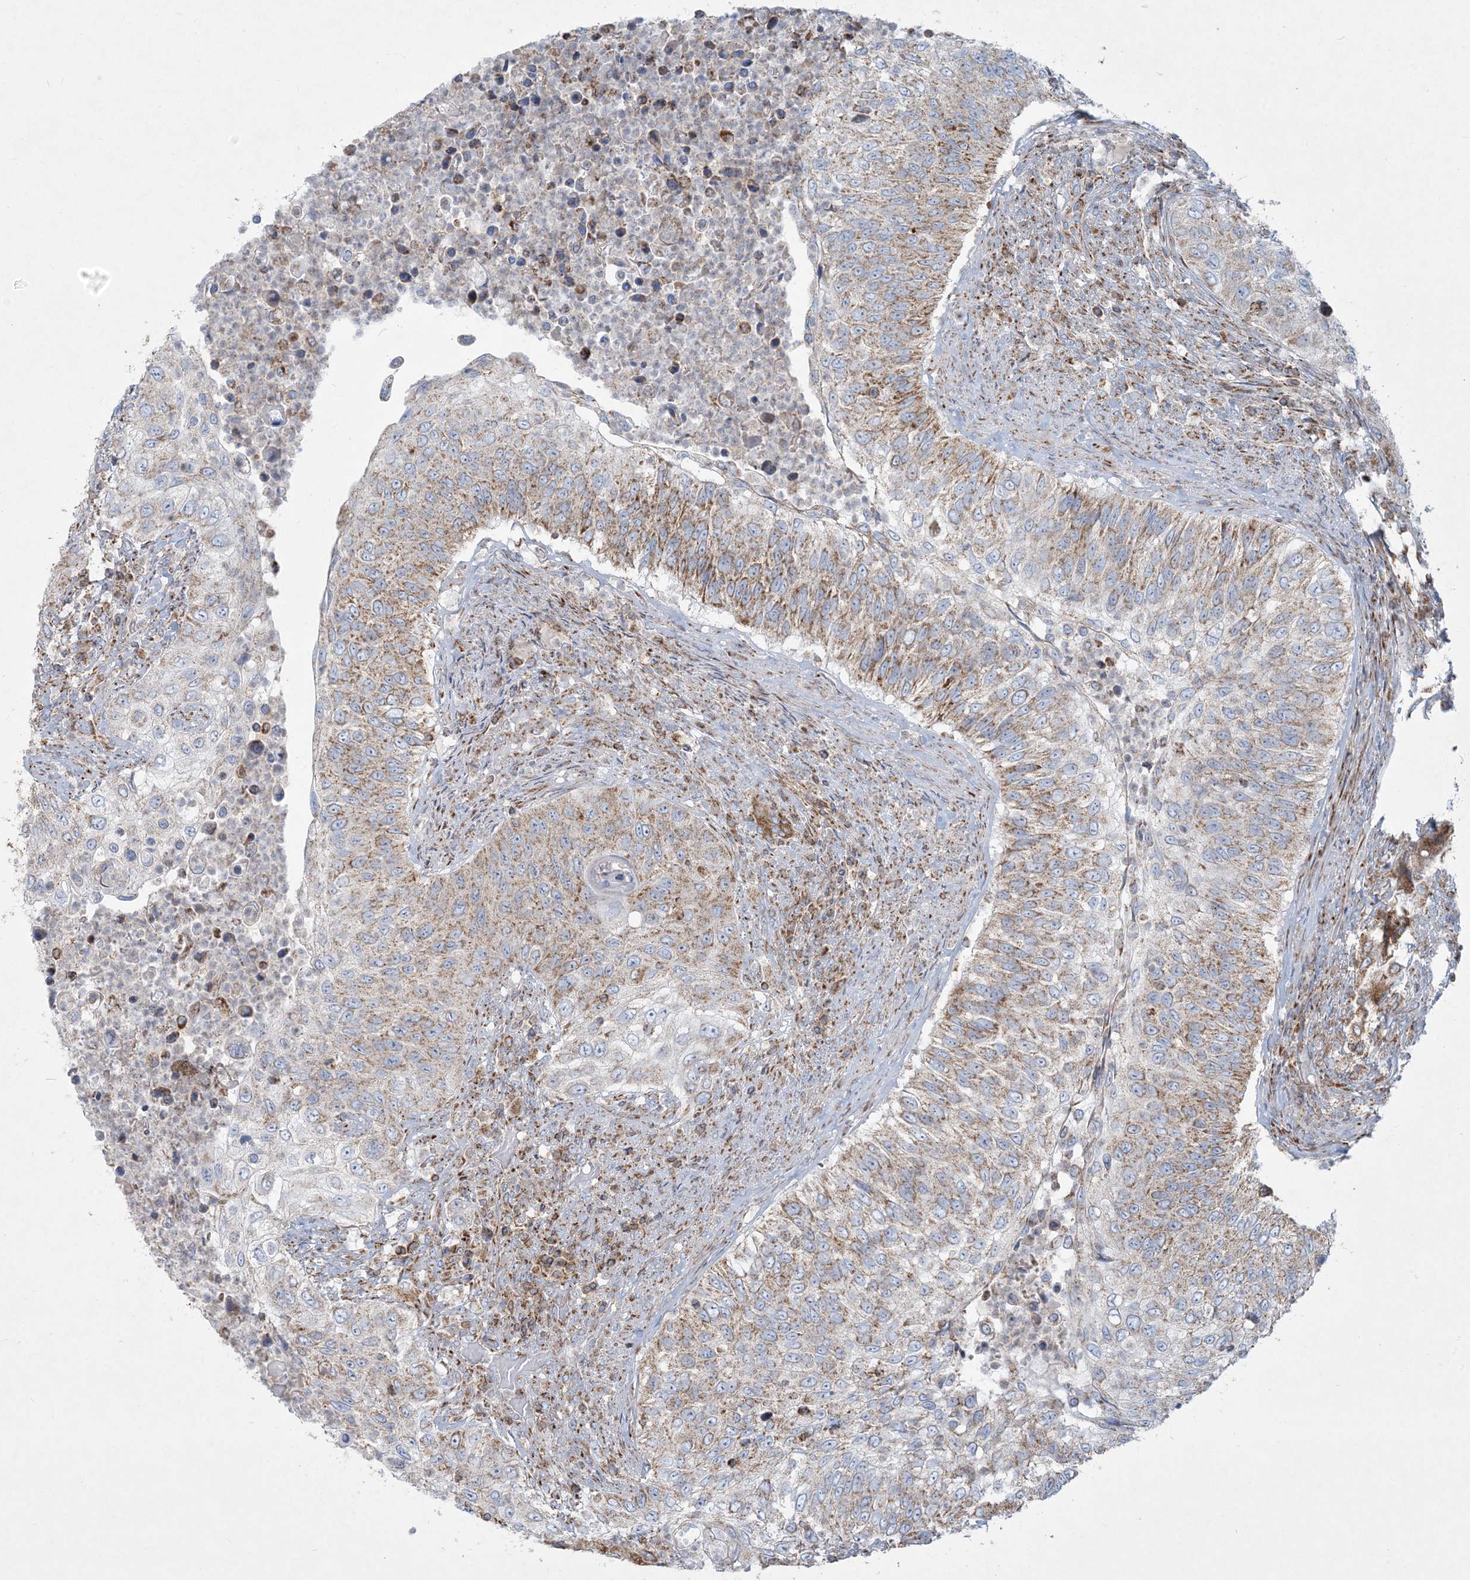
{"staining": {"intensity": "moderate", "quantity": ">75%", "location": "cytoplasmic/membranous"}, "tissue": "urothelial cancer", "cell_type": "Tumor cells", "image_type": "cancer", "snomed": [{"axis": "morphology", "description": "Urothelial carcinoma, High grade"}, {"axis": "topography", "description": "Urinary bladder"}], "caption": "A photomicrograph of urothelial cancer stained for a protein exhibits moderate cytoplasmic/membranous brown staining in tumor cells.", "gene": "BEND4", "patient": {"sex": "female", "age": 60}}